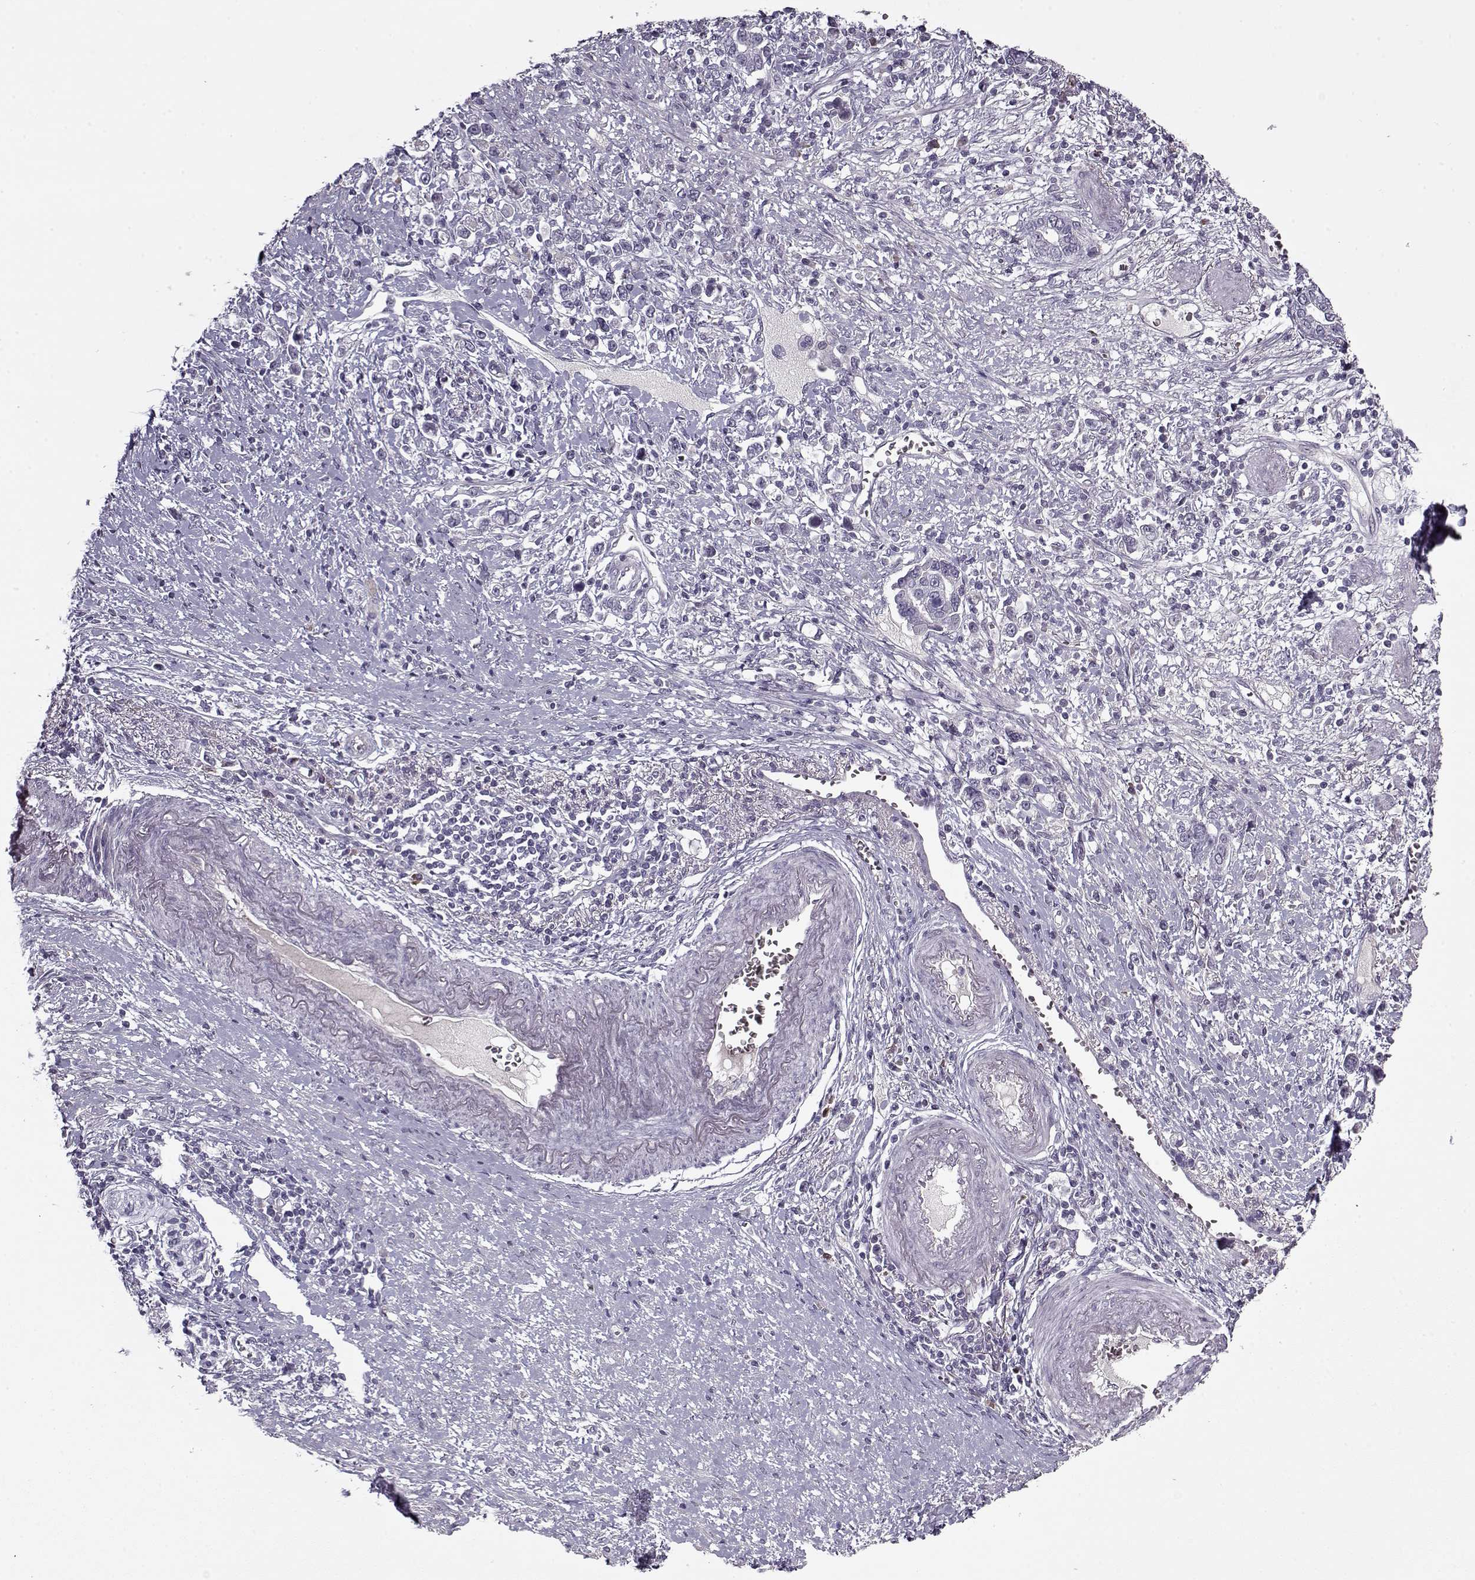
{"staining": {"intensity": "negative", "quantity": "none", "location": "none"}, "tissue": "stomach cancer", "cell_type": "Tumor cells", "image_type": "cancer", "snomed": [{"axis": "morphology", "description": "Adenocarcinoma, NOS"}, {"axis": "topography", "description": "Stomach"}], "caption": "Tumor cells show no significant staining in adenocarcinoma (stomach).", "gene": "KRT9", "patient": {"sex": "male", "age": 63}}